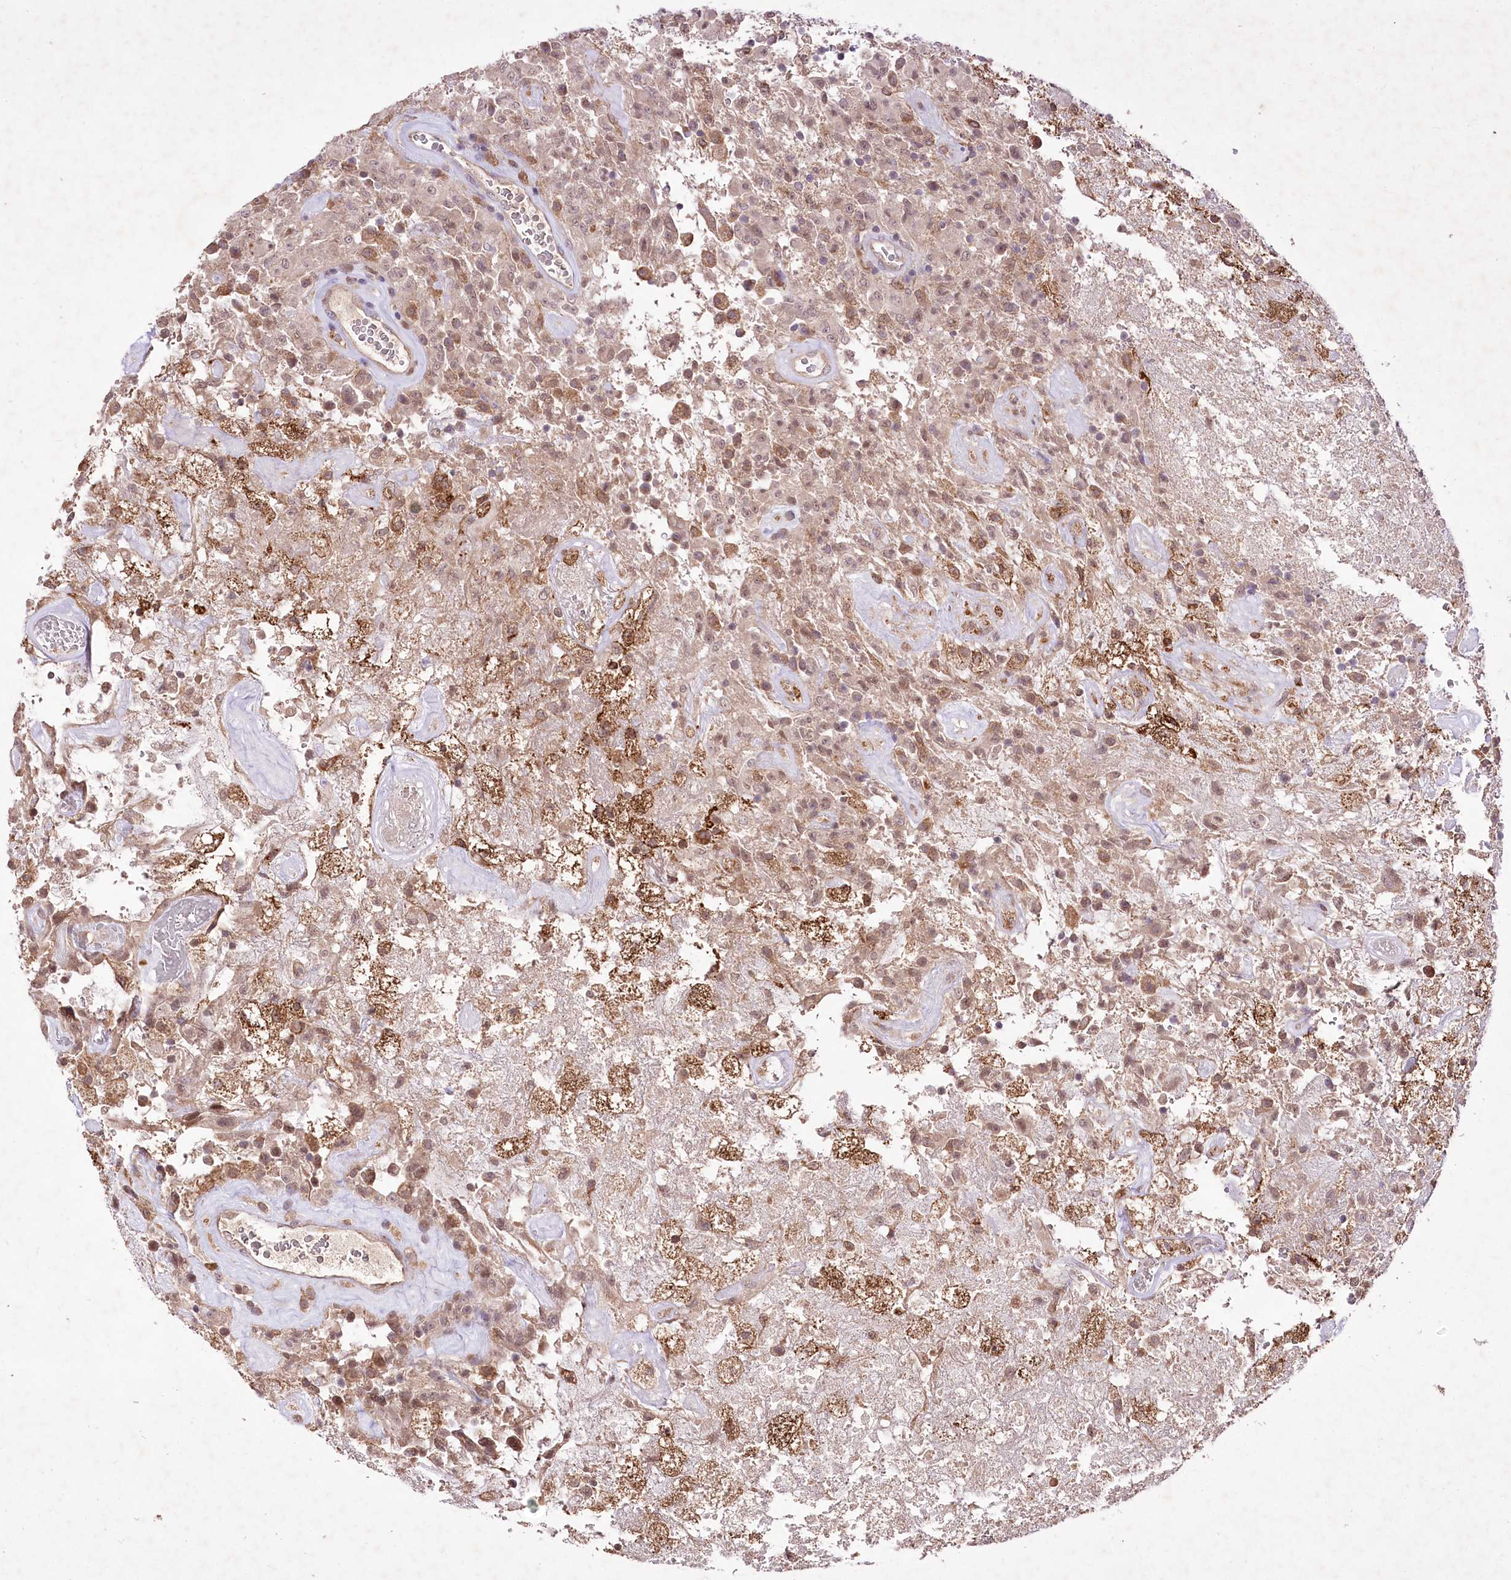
{"staining": {"intensity": "moderate", "quantity": "25%-75%", "location": "nuclear"}, "tissue": "glioma", "cell_type": "Tumor cells", "image_type": "cancer", "snomed": [{"axis": "morphology", "description": "Glioma, malignant, High grade"}, {"axis": "topography", "description": "Brain"}], "caption": "This is a histology image of IHC staining of high-grade glioma (malignant), which shows moderate expression in the nuclear of tumor cells.", "gene": "HELT", "patient": {"sex": "female", "age": 57}}